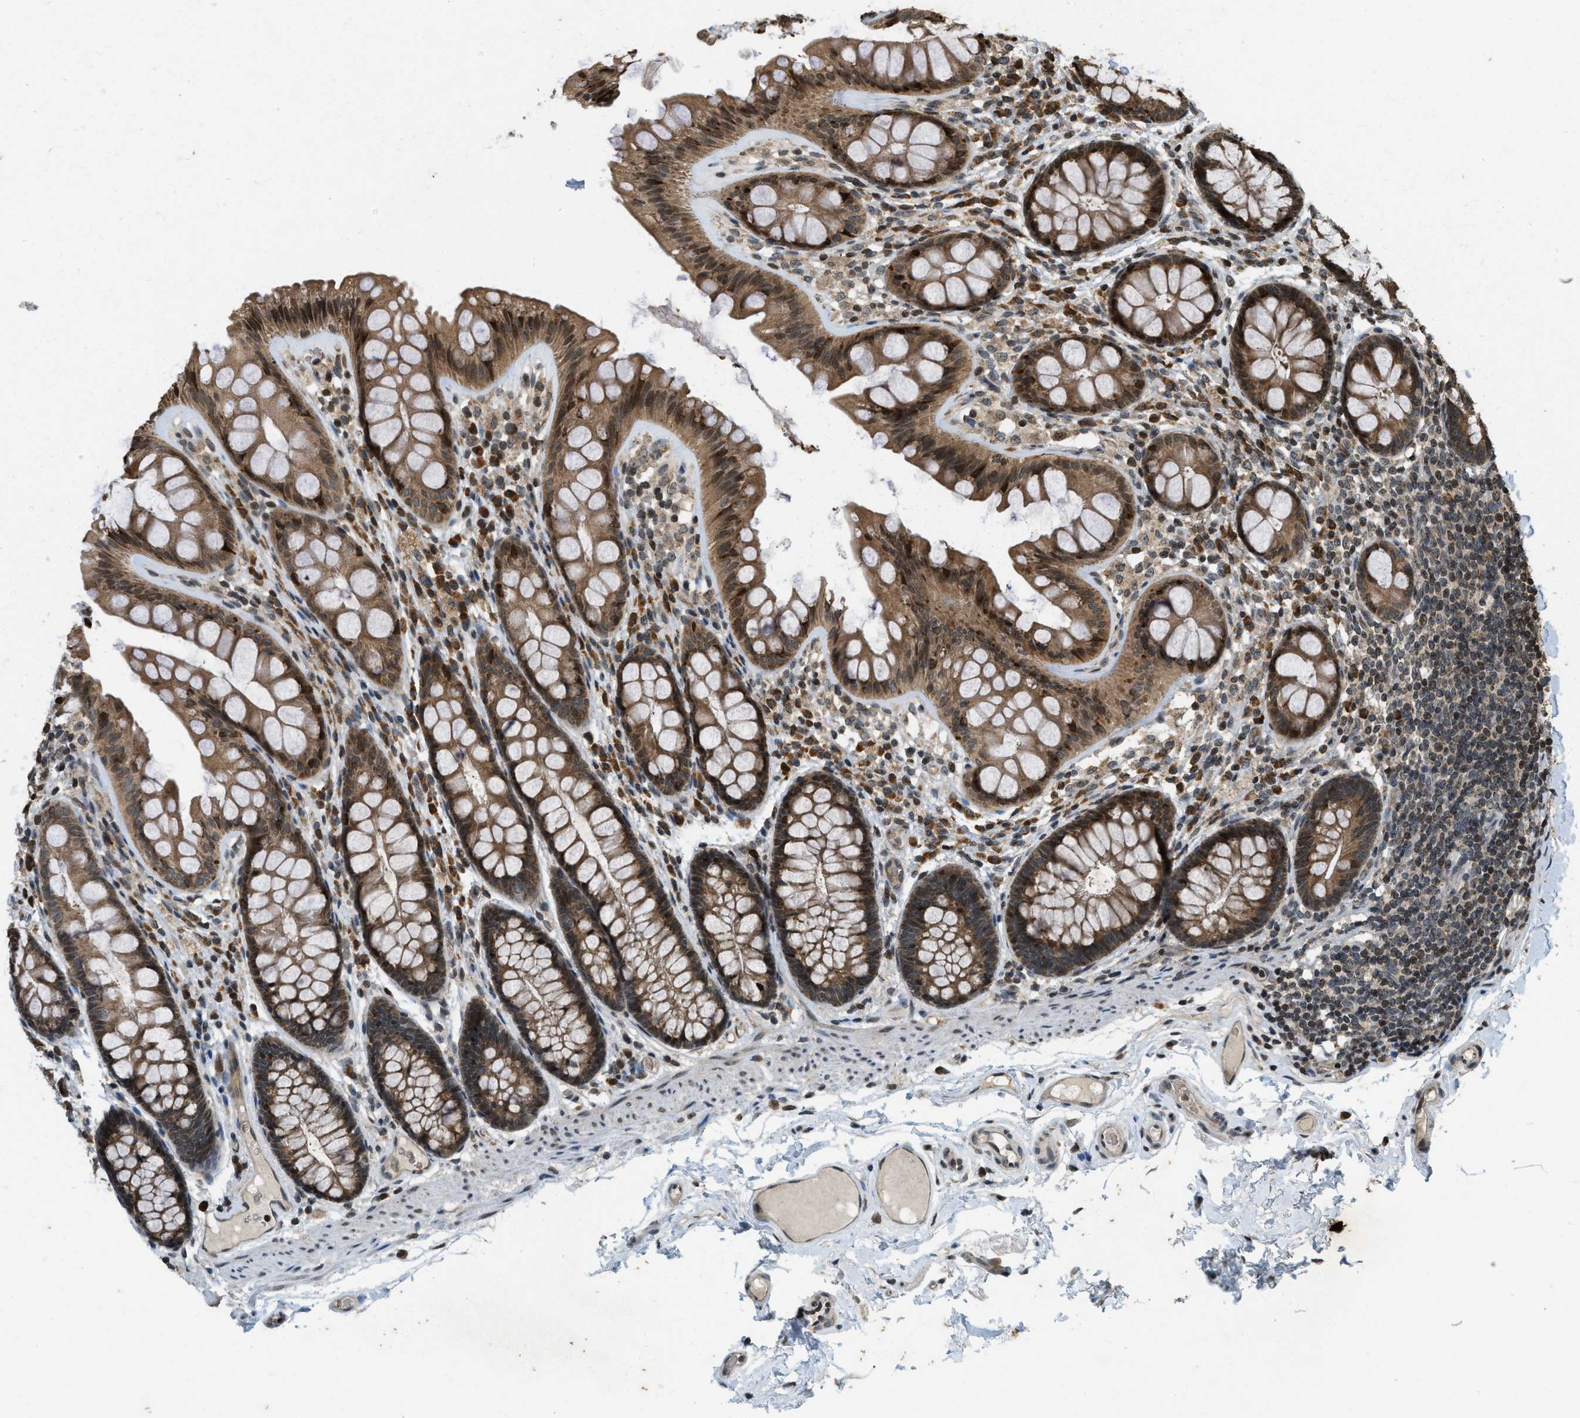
{"staining": {"intensity": "moderate", "quantity": ">75%", "location": "cytoplasmic/membranous,nuclear"}, "tissue": "colon", "cell_type": "Endothelial cells", "image_type": "normal", "snomed": [{"axis": "morphology", "description": "Normal tissue, NOS"}, {"axis": "topography", "description": "Colon"}], "caption": "Brown immunohistochemical staining in unremarkable colon demonstrates moderate cytoplasmic/membranous,nuclear positivity in about >75% of endothelial cells.", "gene": "SIAH1", "patient": {"sex": "female", "age": 56}}